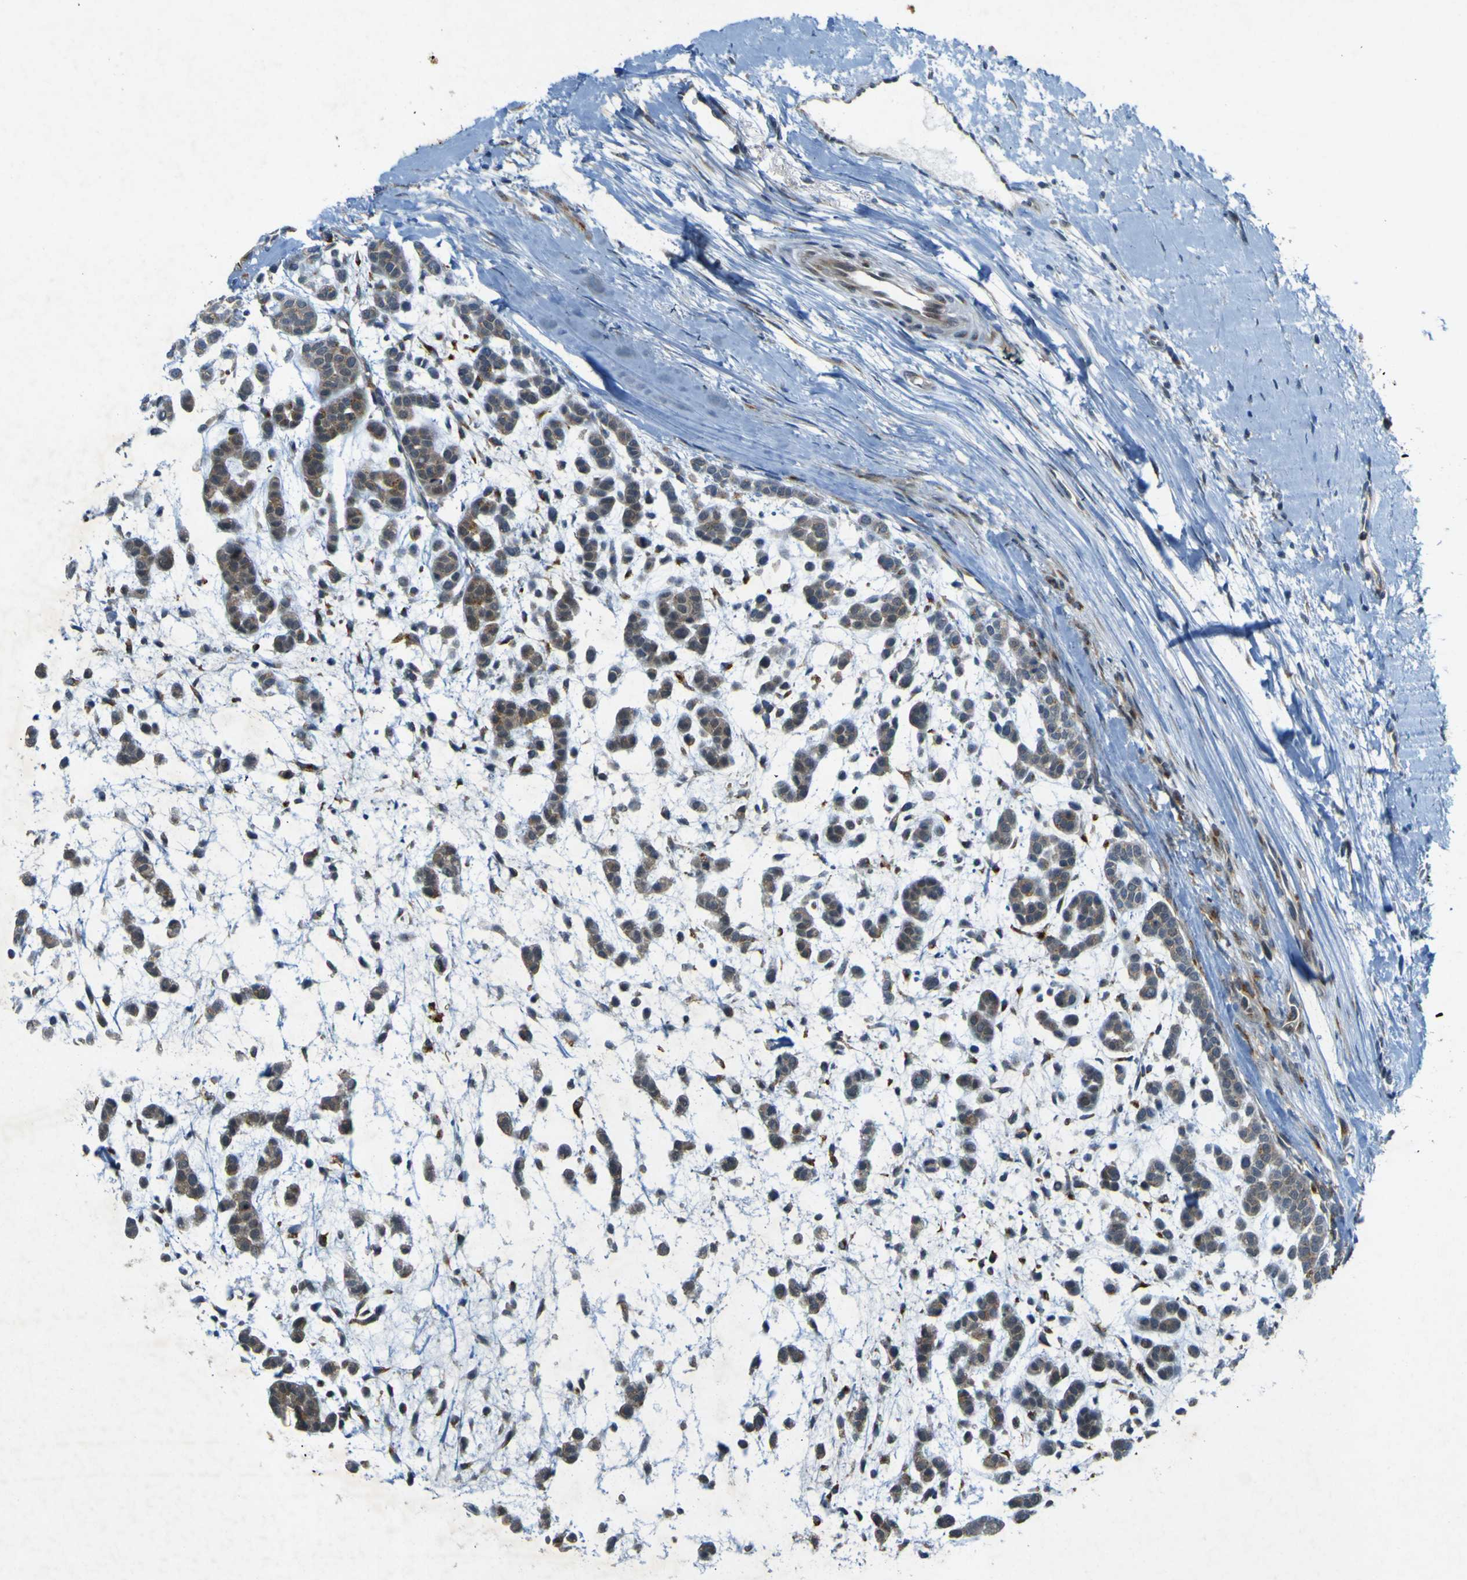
{"staining": {"intensity": "negative", "quantity": "none", "location": "none"}, "tissue": "head and neck cancer", "cell_type": "Tumor cells", "image_type": "cancer", "snomed": [{"axis": "morphology", "description": "Adenocarcinoma, NOS"}, {"axis": "morphology", "description": "Adenoma, NOS"}, {"axis": "topography", "description": "Head-Neck"}], "caption": "Photomicrograph shows no significant protein expression in tumor cells of adenoma (head and neck).", "gene": "IGF2R", "patient": {"sex": "female", "age": 55}}